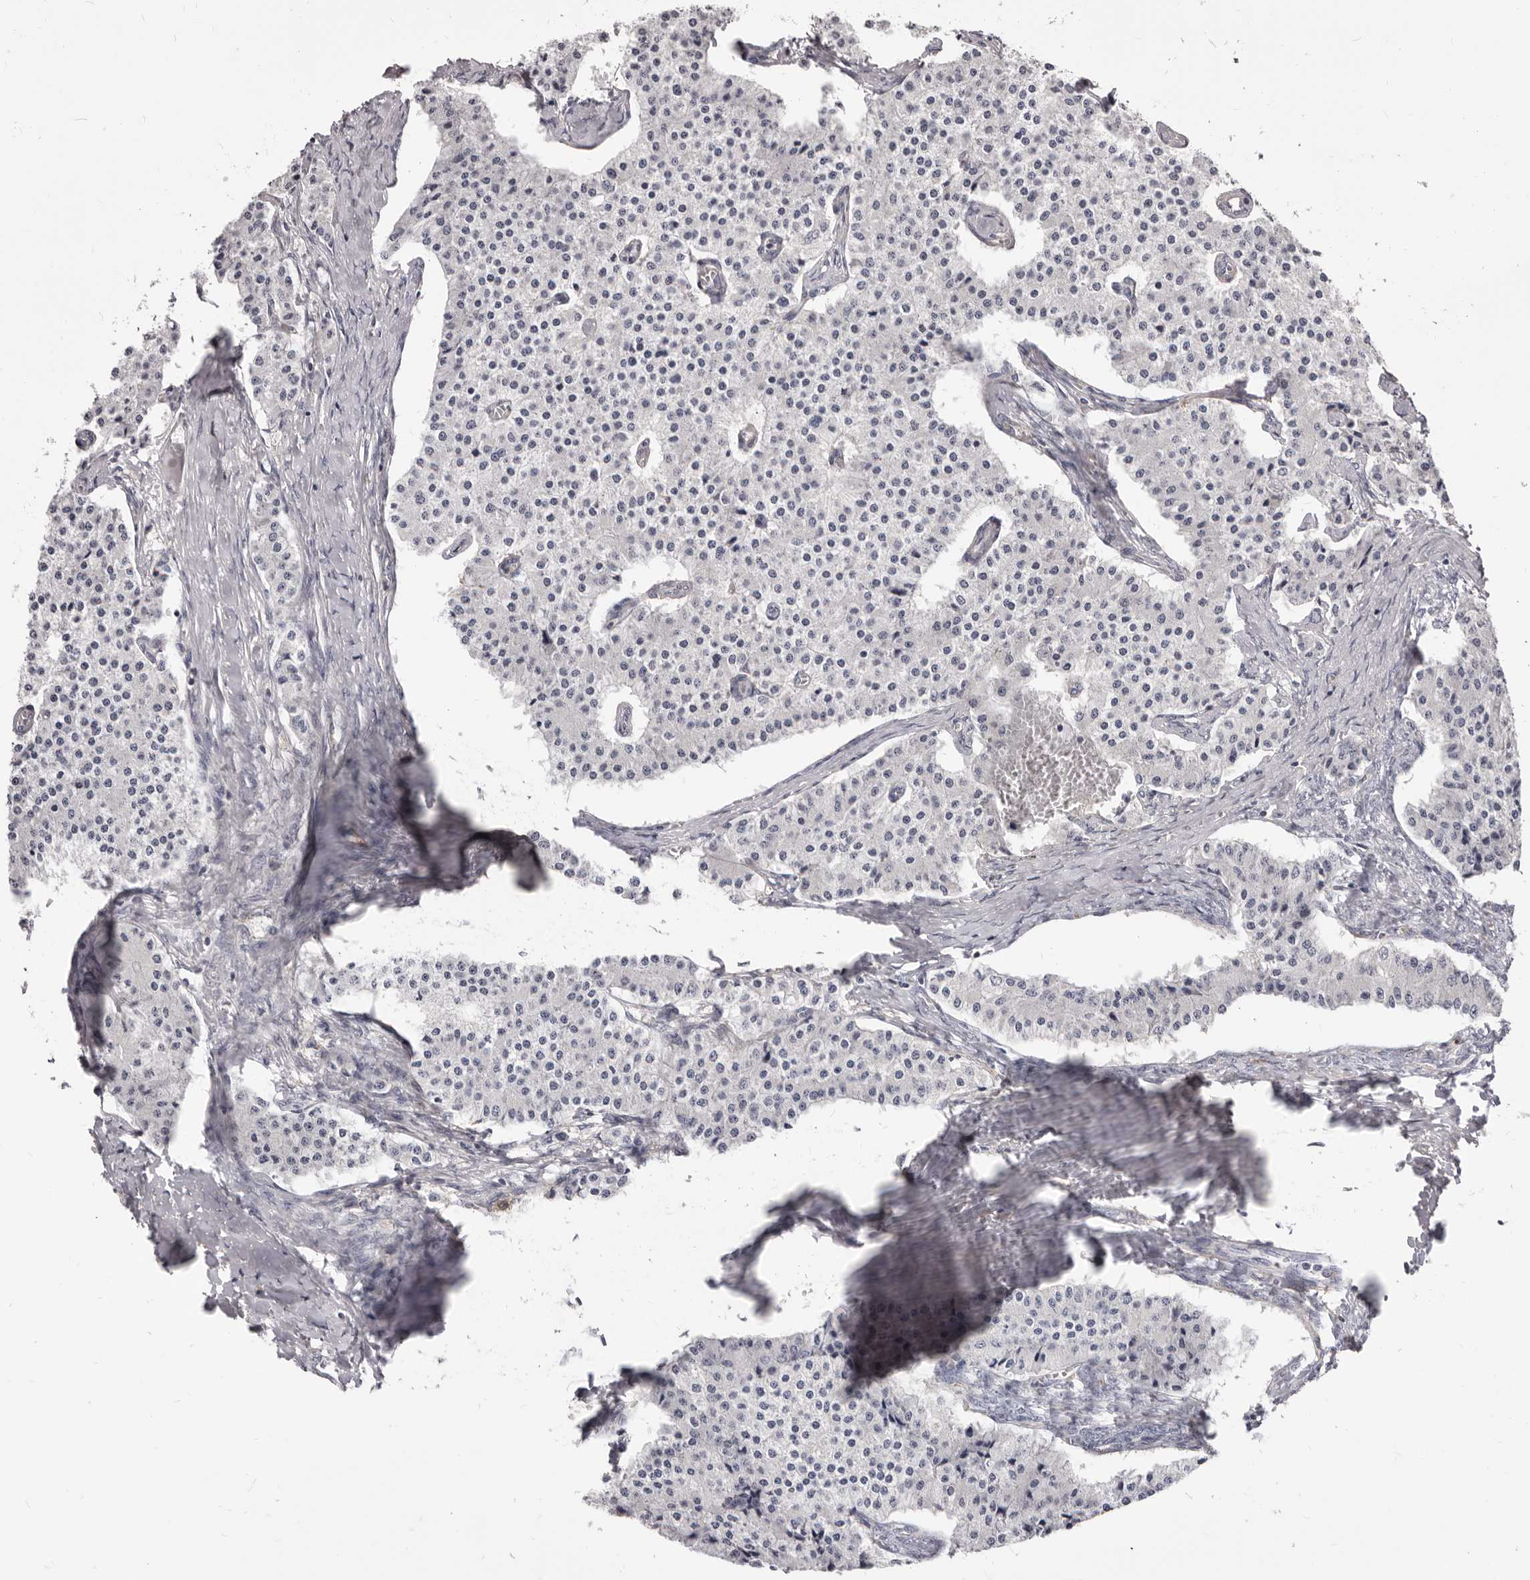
{"staining": {"intensity": "negative", "quantity": "none", "location": "none"}, "tissue": "carcinoid", "cell_type": "Tumor cells", "image_type": "cancer", "snomed": [{"axis": "morphology", "description": "Carcinoid, malignant, NOS"}, {"axis": "topography", "description": "Colon"}], "caption": "Immunohistochemistry of carcinoid shows no staining in tumor cells.", "gene": "NIBAN1", "patient": {"sex": "female", "age": 52}}